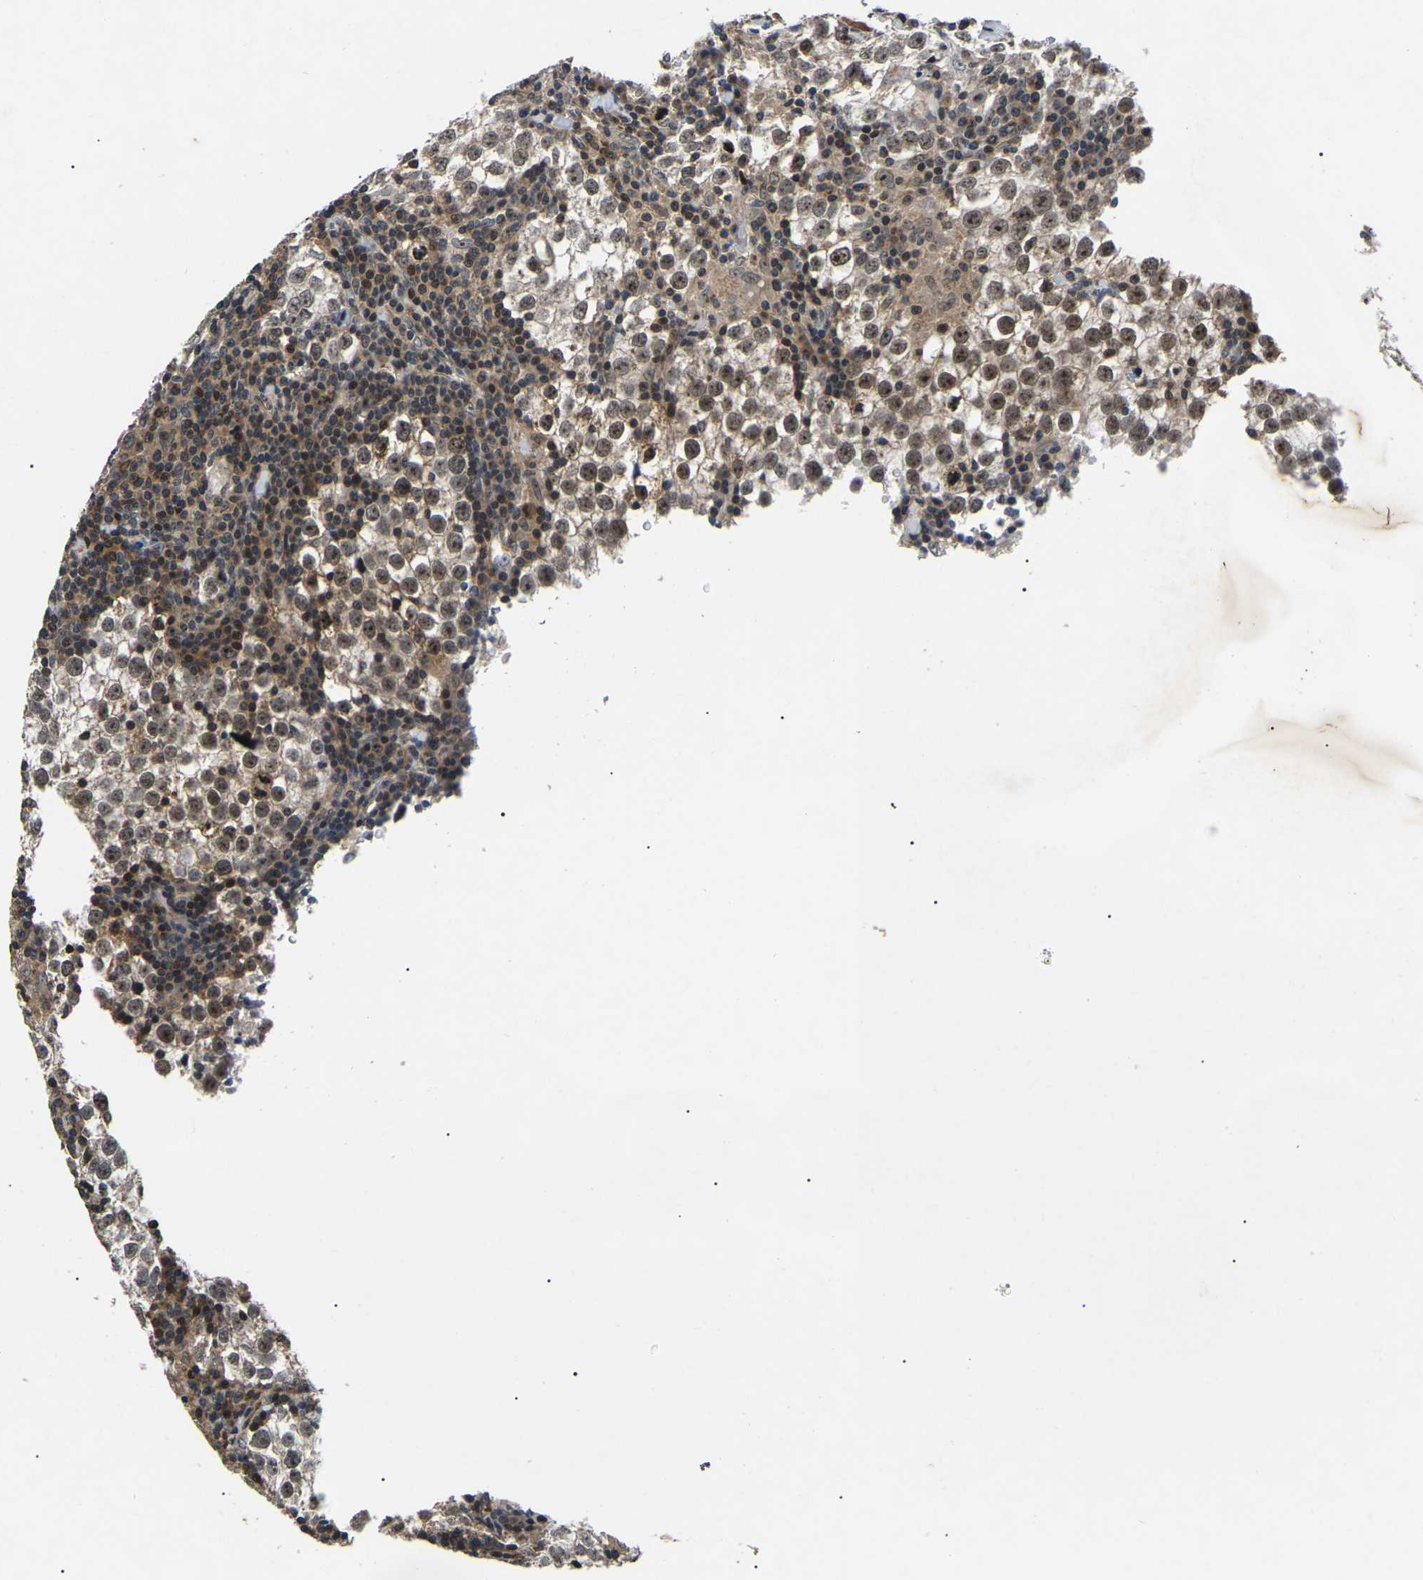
{"staining": {"intensity": "moderate", "quantity": ">75%", "location": "cytoplasmic/membranous,nuclear"}, "tissue": "testis cancer", "cell_type": "Tumor cells", "image_type": "cancer", "snomed": [{"axis": "morphology", "description": "Seminoma, NOS"}, {"axis": "morphology", "description": "Carcinoma, Embryonal, NOS"}, {"axis": "topography", "description": "Testis"}], "caption": "Testis embryonal carcinoma tissue displays moderate cytoplasmic/membranous and nuclear expression in about >75% of tumor cells, visualized by immunohistochemistry. The staining is performed using DAB brown chromogen to label protein expression. The nuclei are counter-stained blue using hematoxylin.", "gene": "RBM28", "patient": {"sex": "male", "age": 36}}